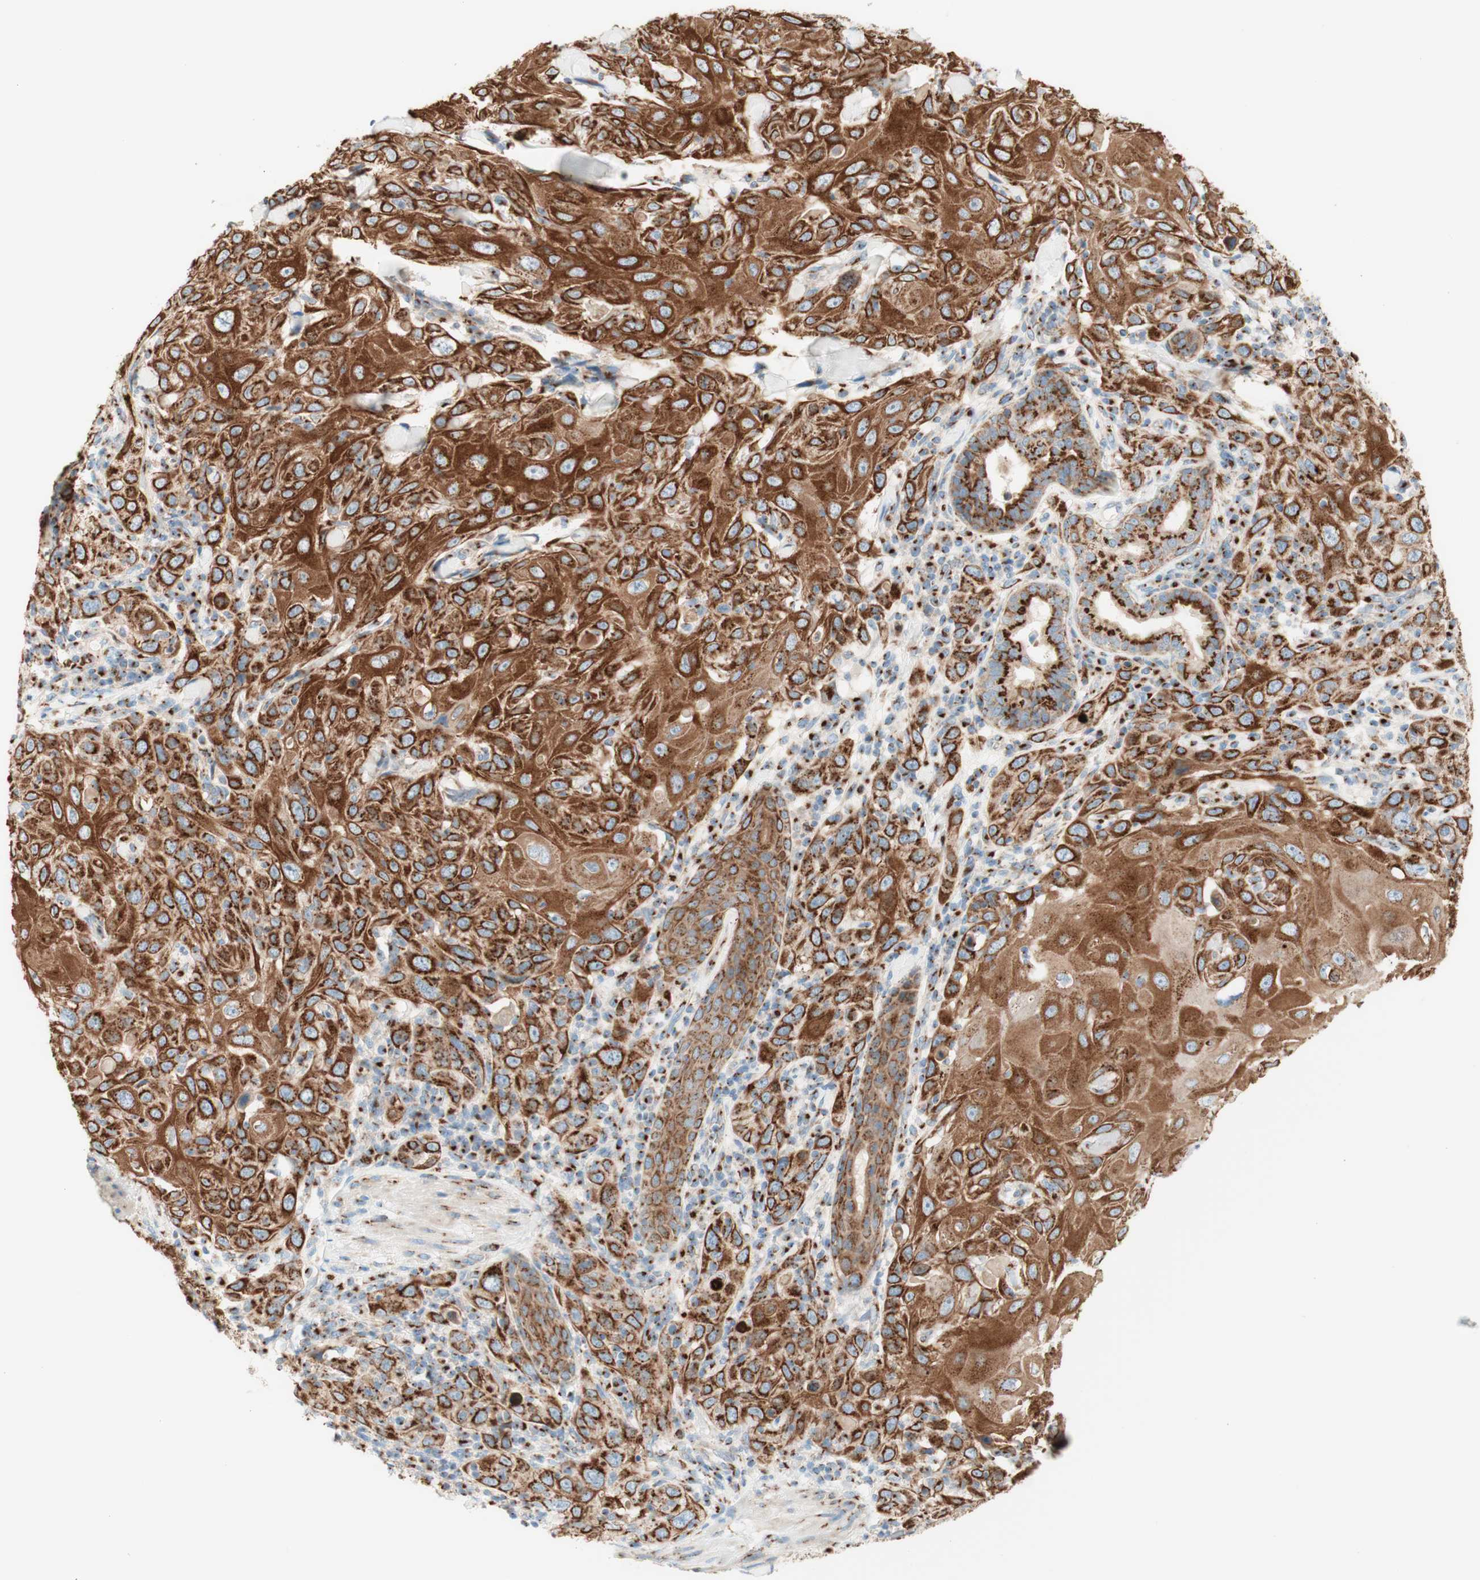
{"staining": {"intensity": "strong", "quantity": ">75%", "location": "cytoplasmic/membranous"}, "tissue": "skin cancer", "cell_type": "Tumor cells", "image_type": "cancer", "snomed": [{"axis": "morphology", "description": "Squamous cell carcinoma, NOS"}, {"axis": "topography", "description": "Skin"}], "caption": "About >75% of tumor cells in human squamous cell carcinoma (skin) exhibit strong cytoplasmic/membranous protein positivity as visualized by brown immunohistochemical staining.", "gene": "GOLGB1", "patient": {"sex": "female", "age": 88}}